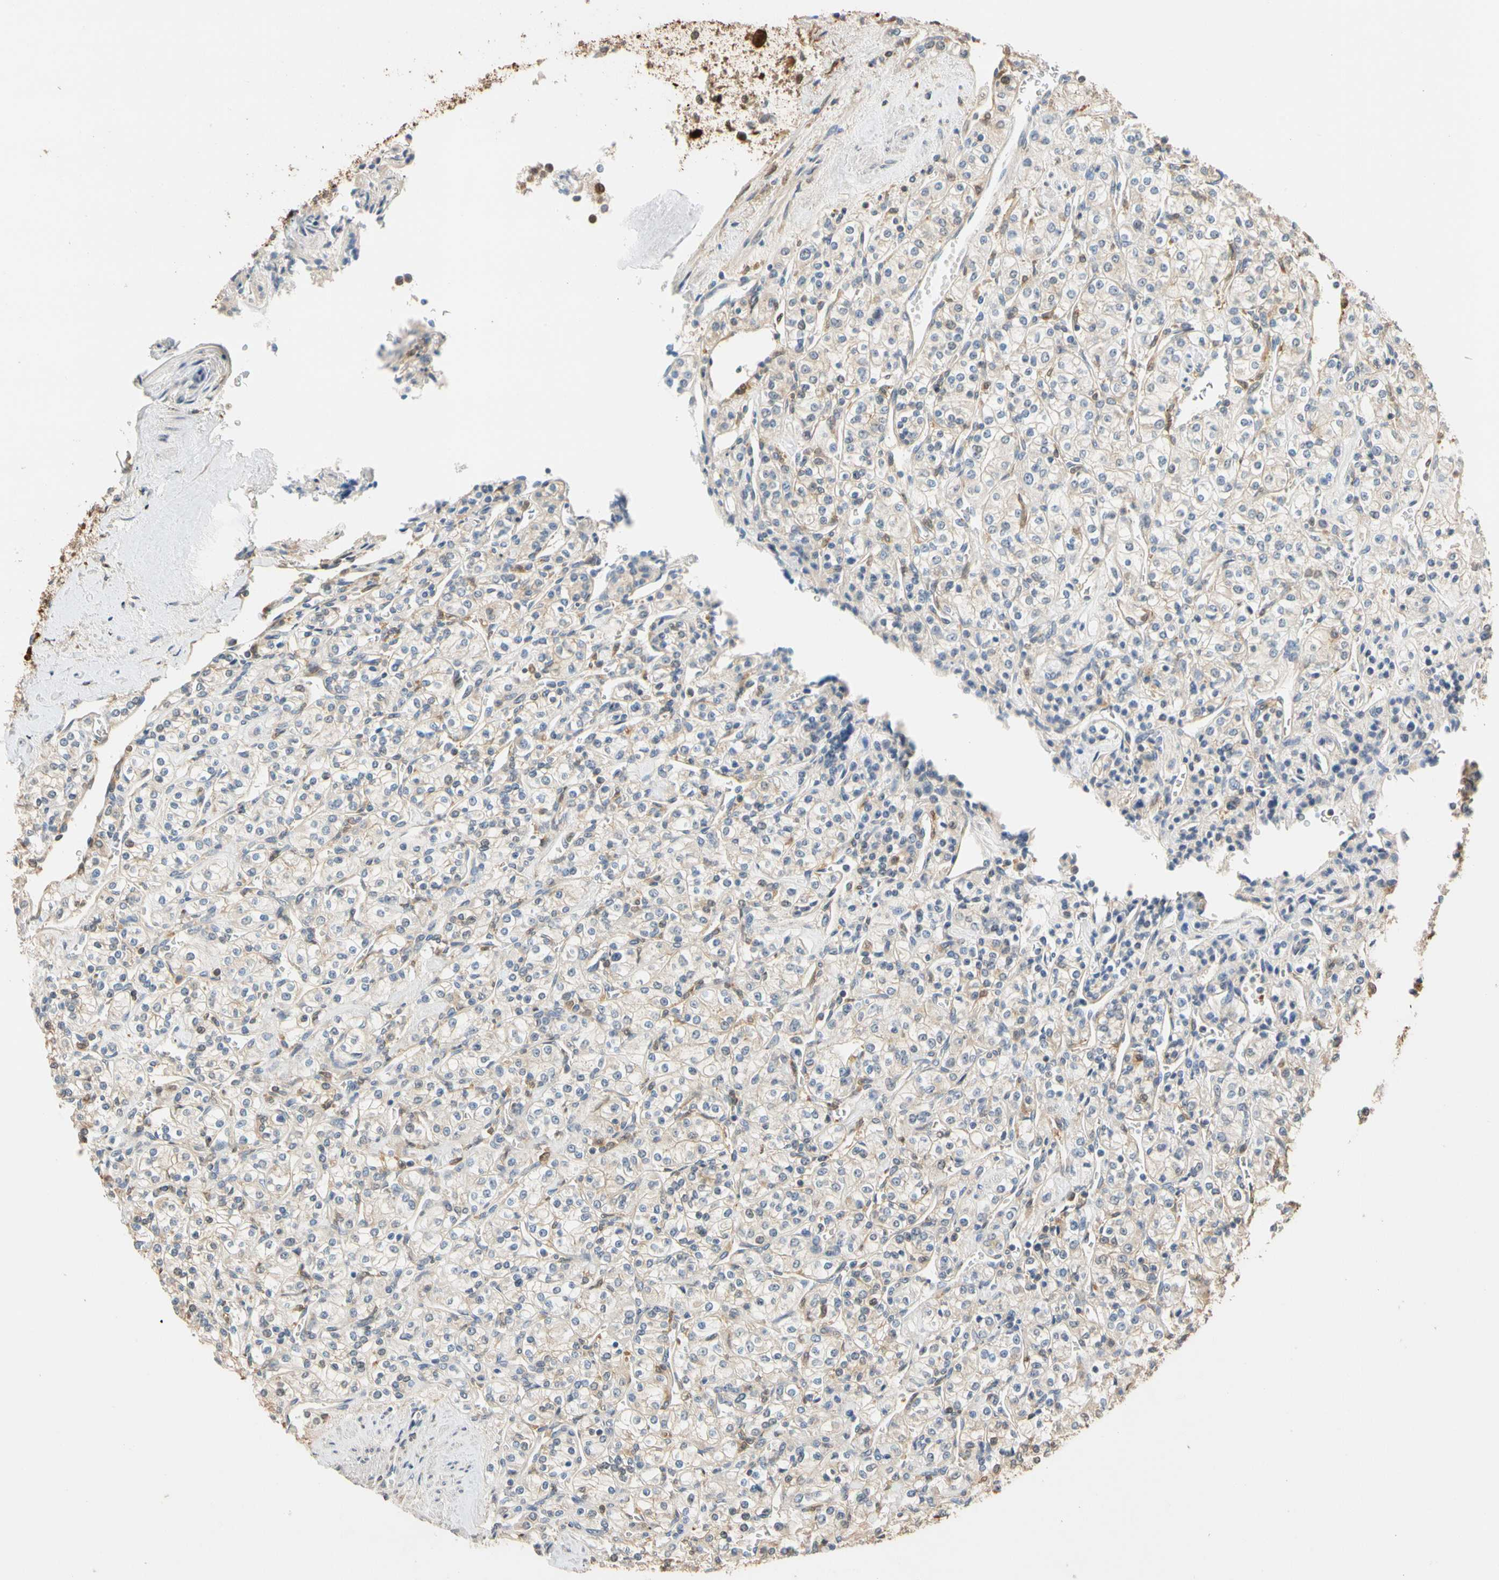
{"staining": {"intensity": "weak", "quantity": "<25%", "location": "cytoplasmic/membranous"}, "tissue": "renal cancer", "cell_type": "Tumor cells", "image_type": "cancer", "snomed": [{"axis": "morphology", "description": "Adenocarcinoma, NOS"}, {"axis": "topography", "description": "Kidney"}], "caption": "Adenocarcinoma (renal) was stained to show a protein in brown. There is no significant positivity in tumor cells. (DAB IHC visualized using brightfield microscopy, high magnification).", "gene": "GPSM2", "patient": {"sex": "male", "age": 77}}